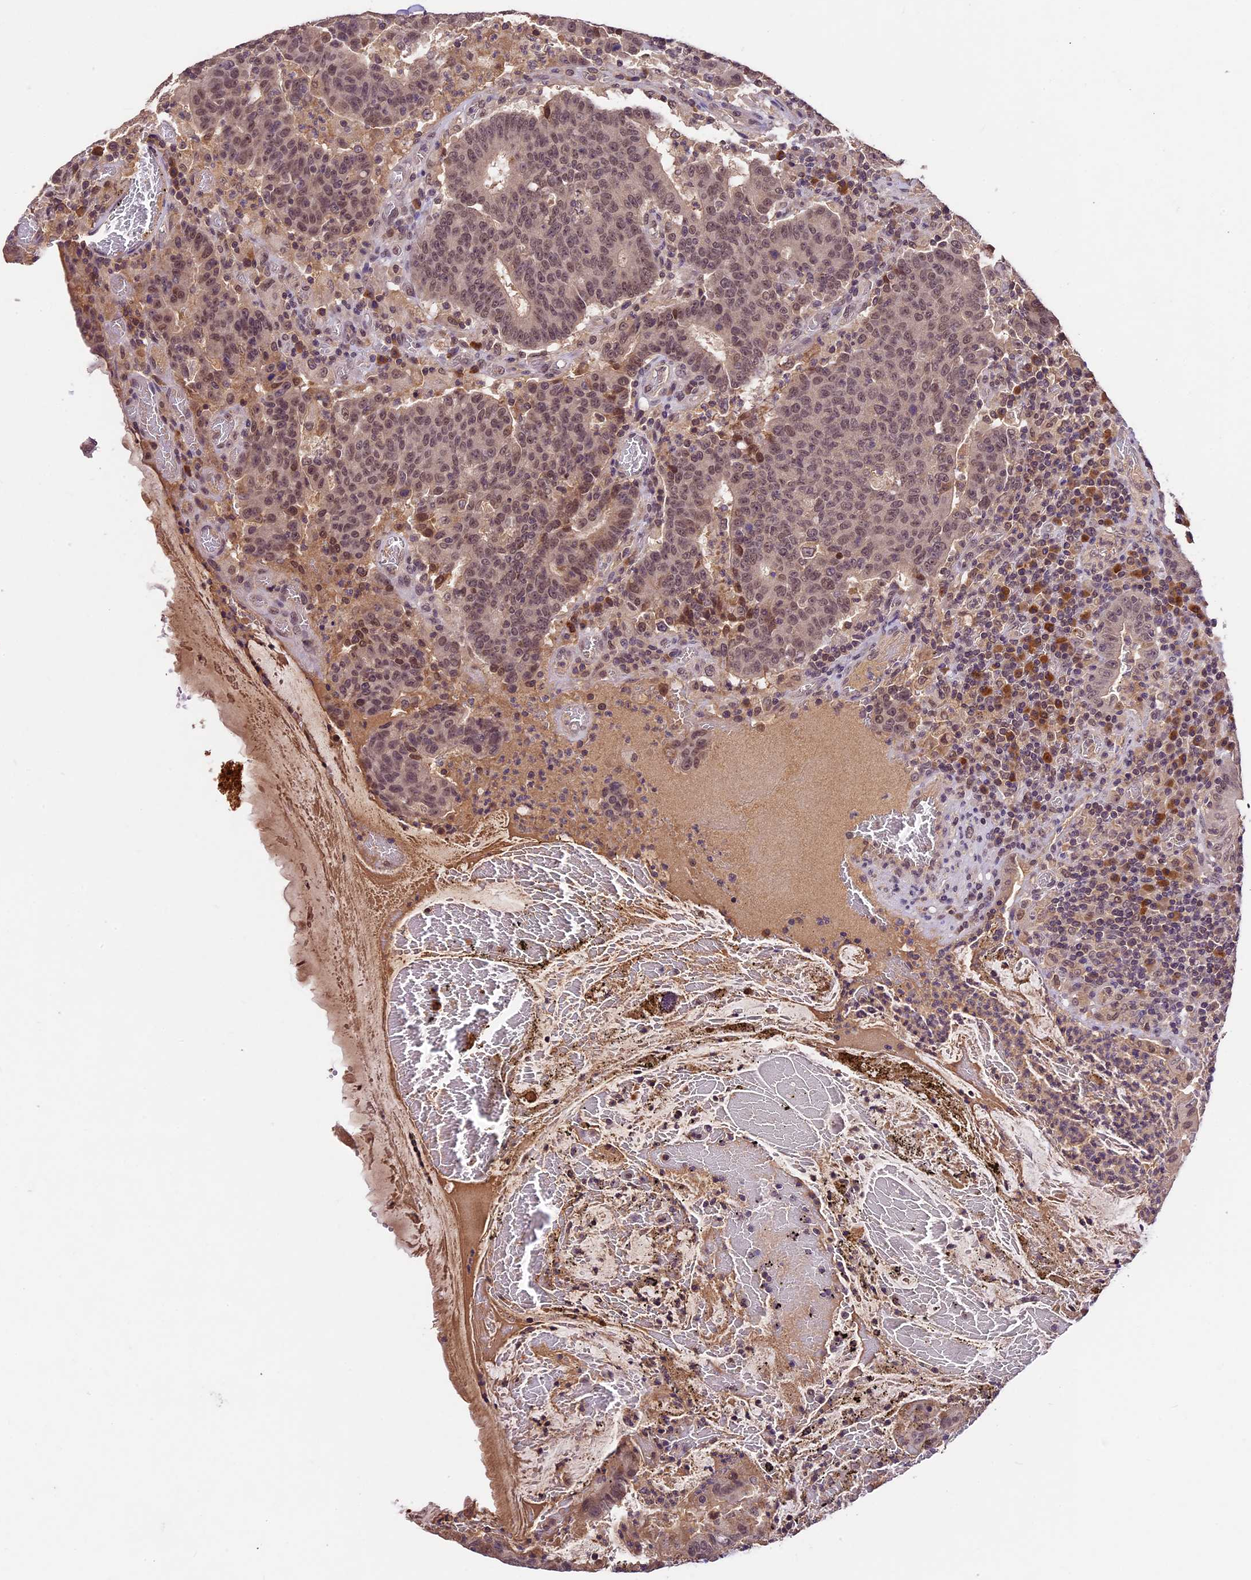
{"staining": {"intensity": "moderate", "quantity": ">75%", "location": "nuclear"}, "tissue": "colorectal cancer", "cell_type": "Tumor cells", "image_type": "cancer", "snomed": [{"axis": "morphology", "description": "Adenocarcinoma, NOS"}, {"axis": "topography", "description": "Colon"}], "caption": "Immunohistochemical staining of human colorectal cancer (adenocarcinoma) exhibits medium levels of moderate nuclear protein positivity in approximately >75% of tumor cells.", "gene": "ATP10A", "patient": {"sex": "female", "age": 75}}